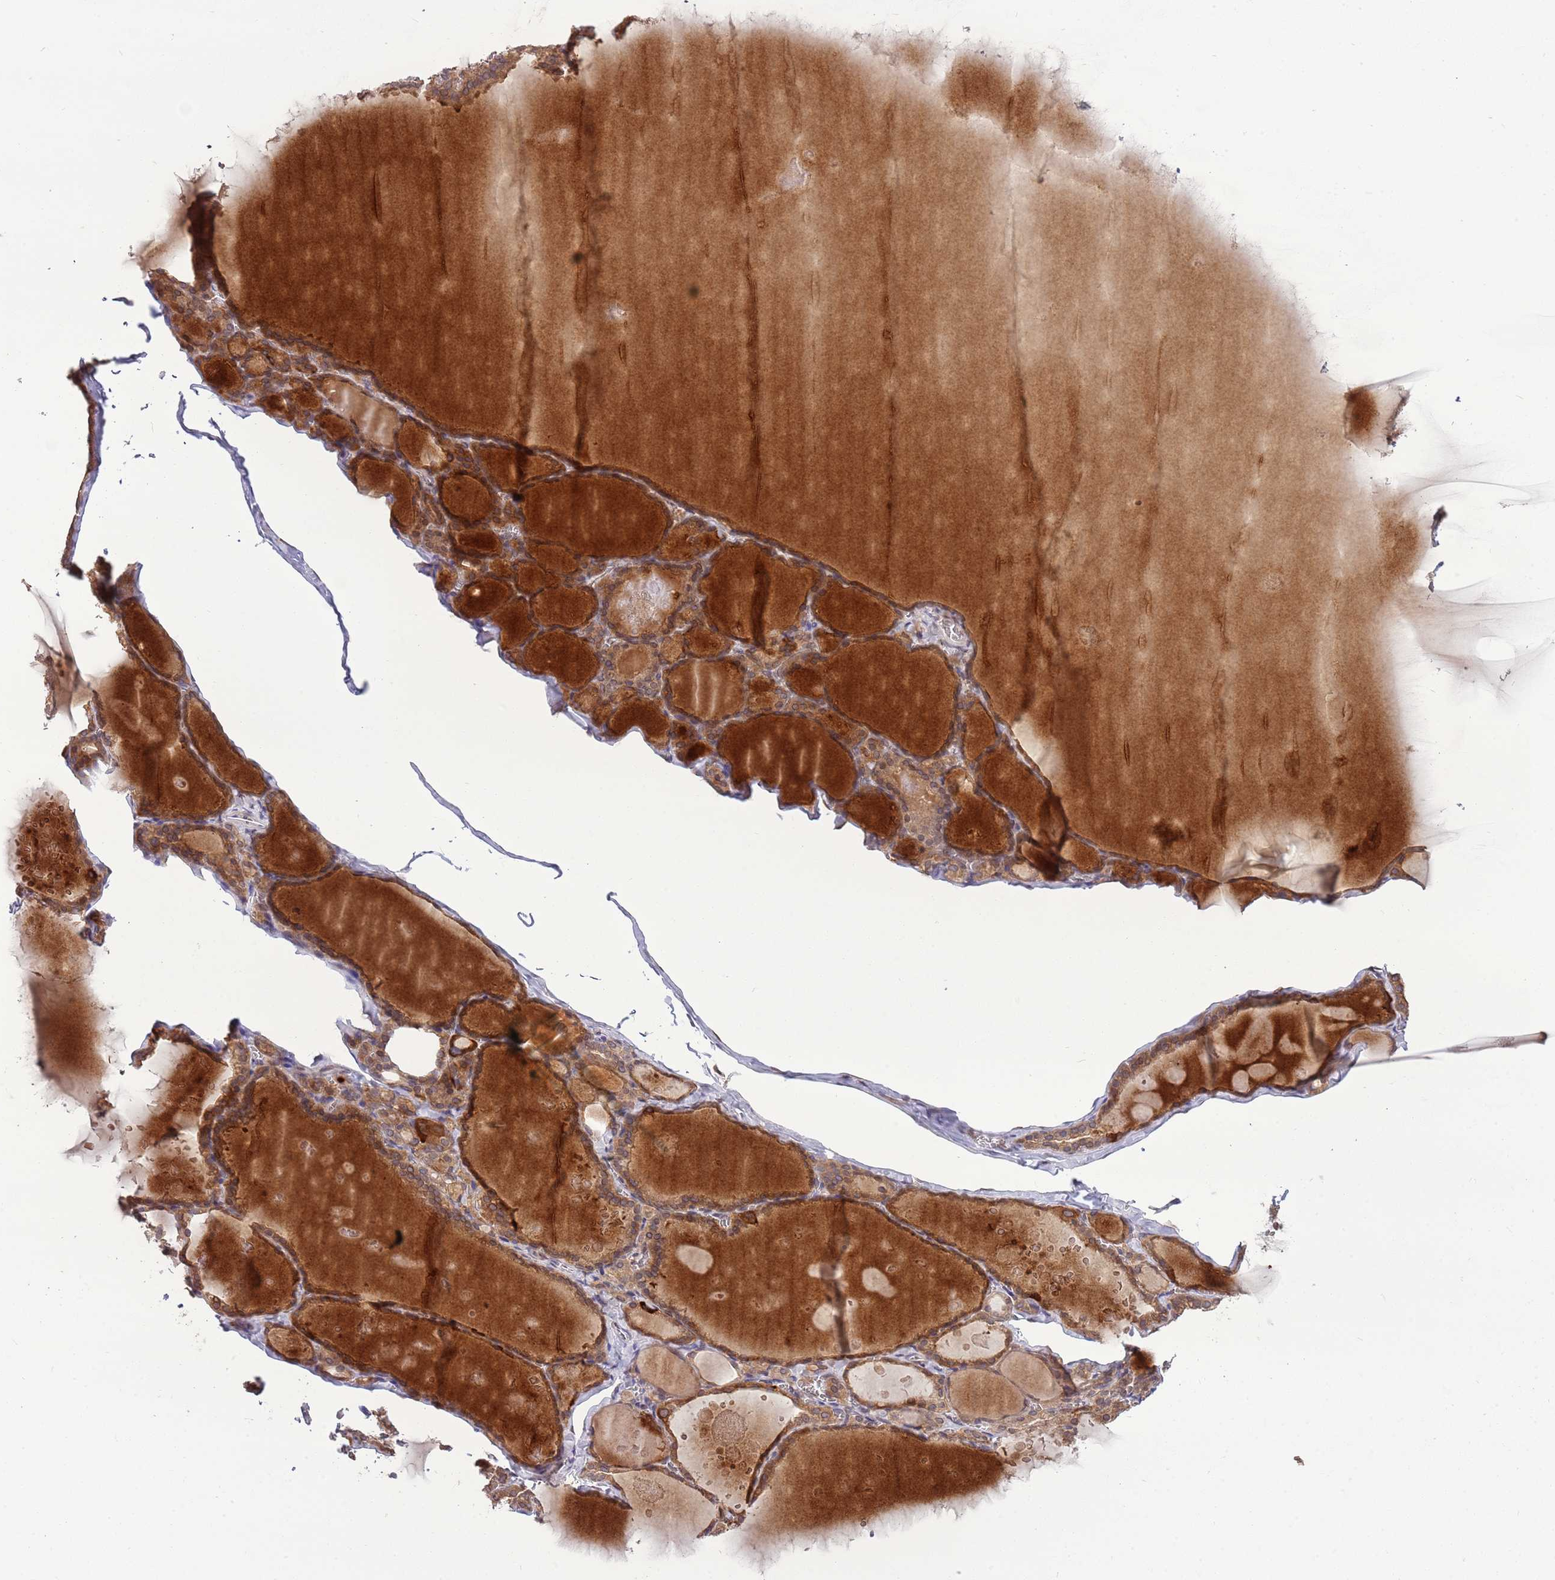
{"staining": {"intensity": "moderate", "quantity": "25%-75%", "location": "cytoplasmic/membranous"}, "tissue": "thyroid gland", "cell_type": "Glandular cells", "image_type": "normal", "snomed": [{"axis": "morphology", "description": "Normal tissue, NOS"}, {"axis": "topography", "description": "Thyroid gland"}], "caption": "Unremarkable thyroid gland demonstrates moderate cytoplasmic/membranous positivity in approximately 25%-75% of glandular cells.", "gene": "ZNF665", "patient": {"sex": "male", "age": 56}}